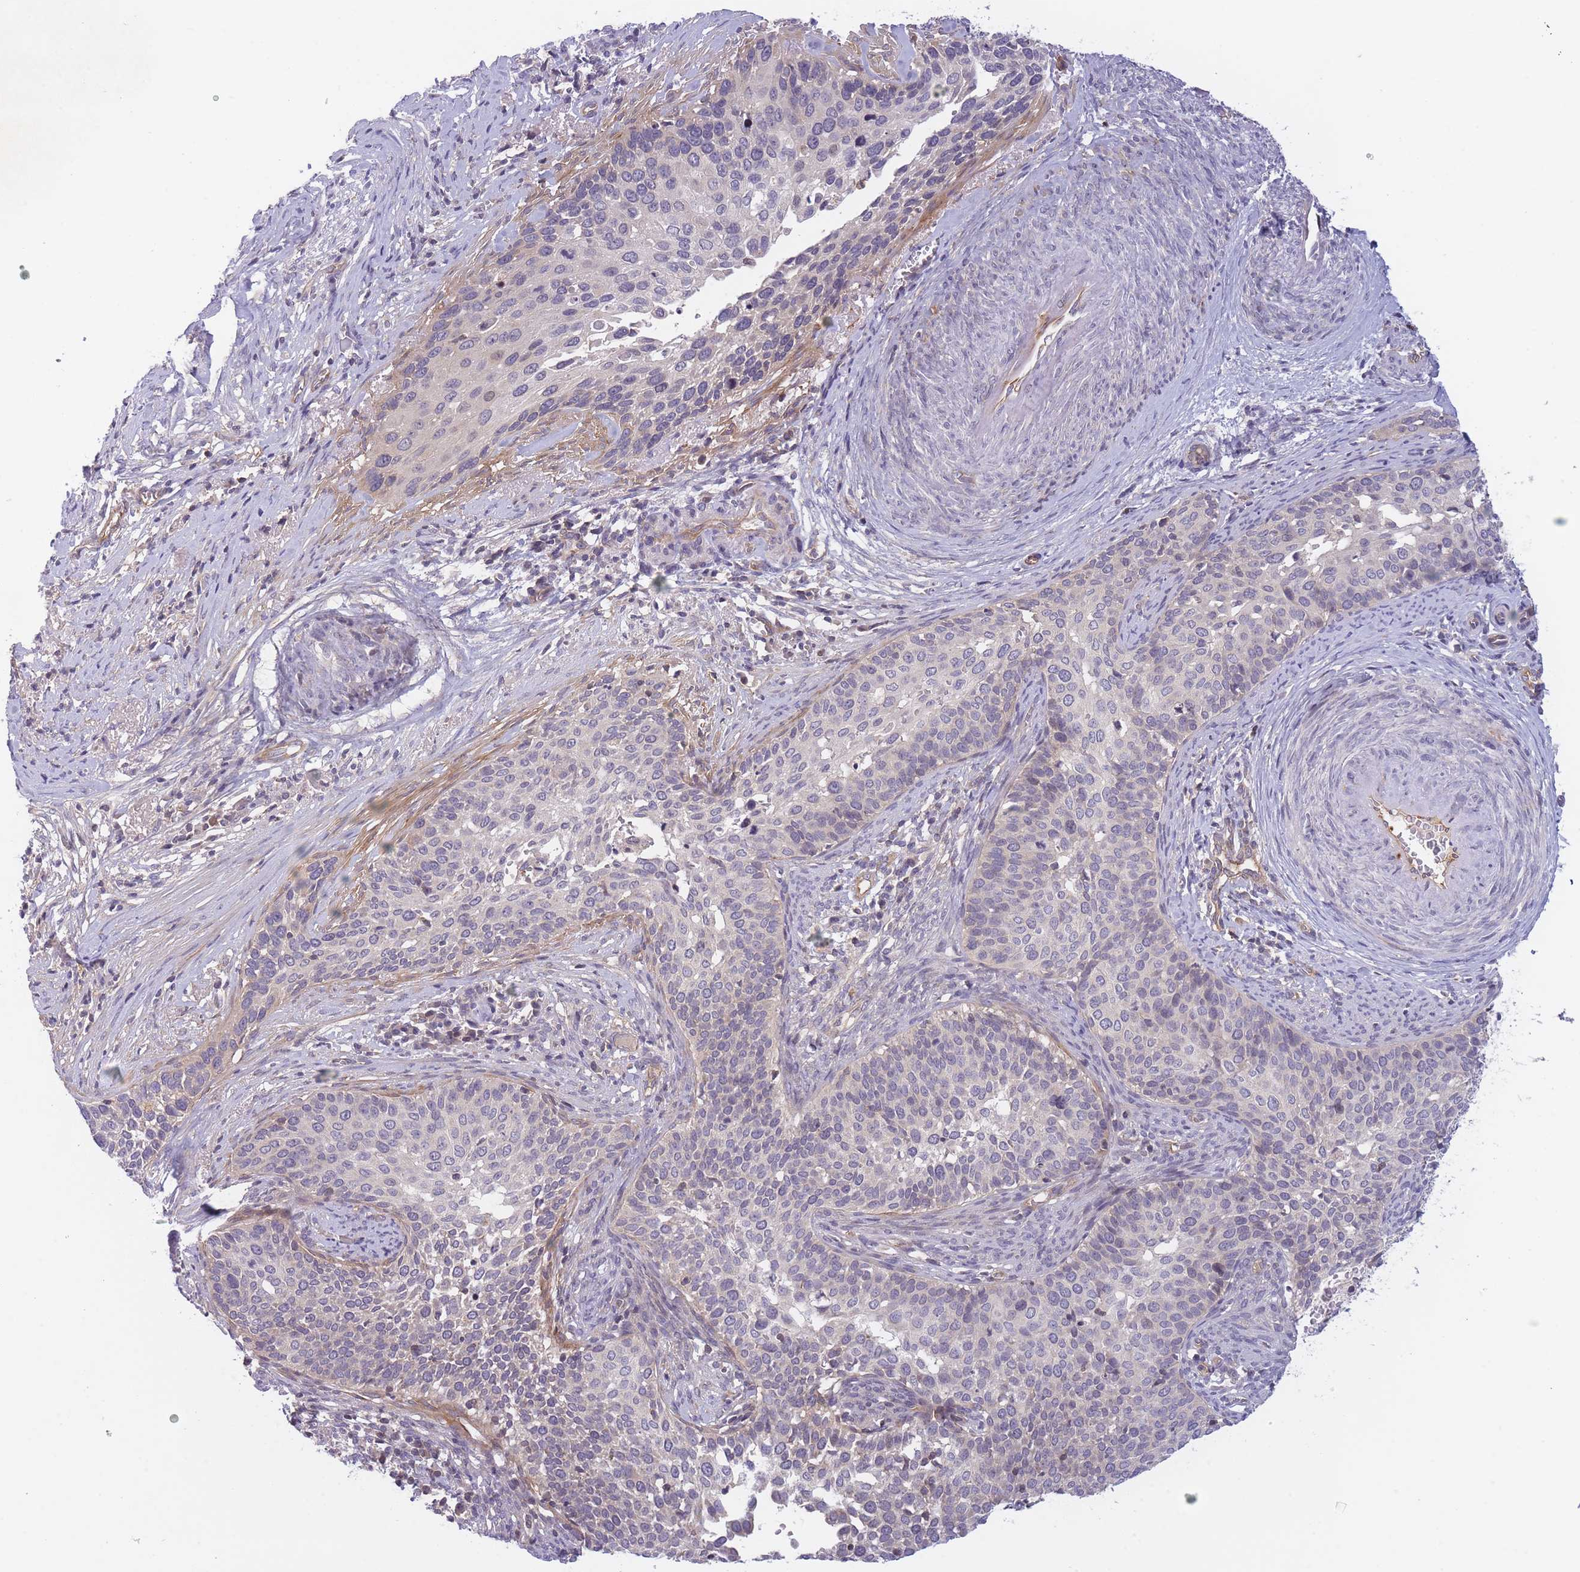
{"staining": {"intensity": "negative", "quantity": "none", "location": "none"}, "tissue": "cervical cancer", "cell_type": "Tumor cells", "image_type": "cancer", "snomed": [{"axis": "morphology", "description": "Squamous cell carcinoma, NOS"}, {"axis": "topography", "description": "Cervix"}], "caption": "DAB (3,3'-diaminobenzidine) immunohistochemical staining of squamous cell carcinoma (cervical) shows no significant positivity in tumor cells.", "gene": "SLC35F5", "patient": {"sex": "female", "age": 44}}